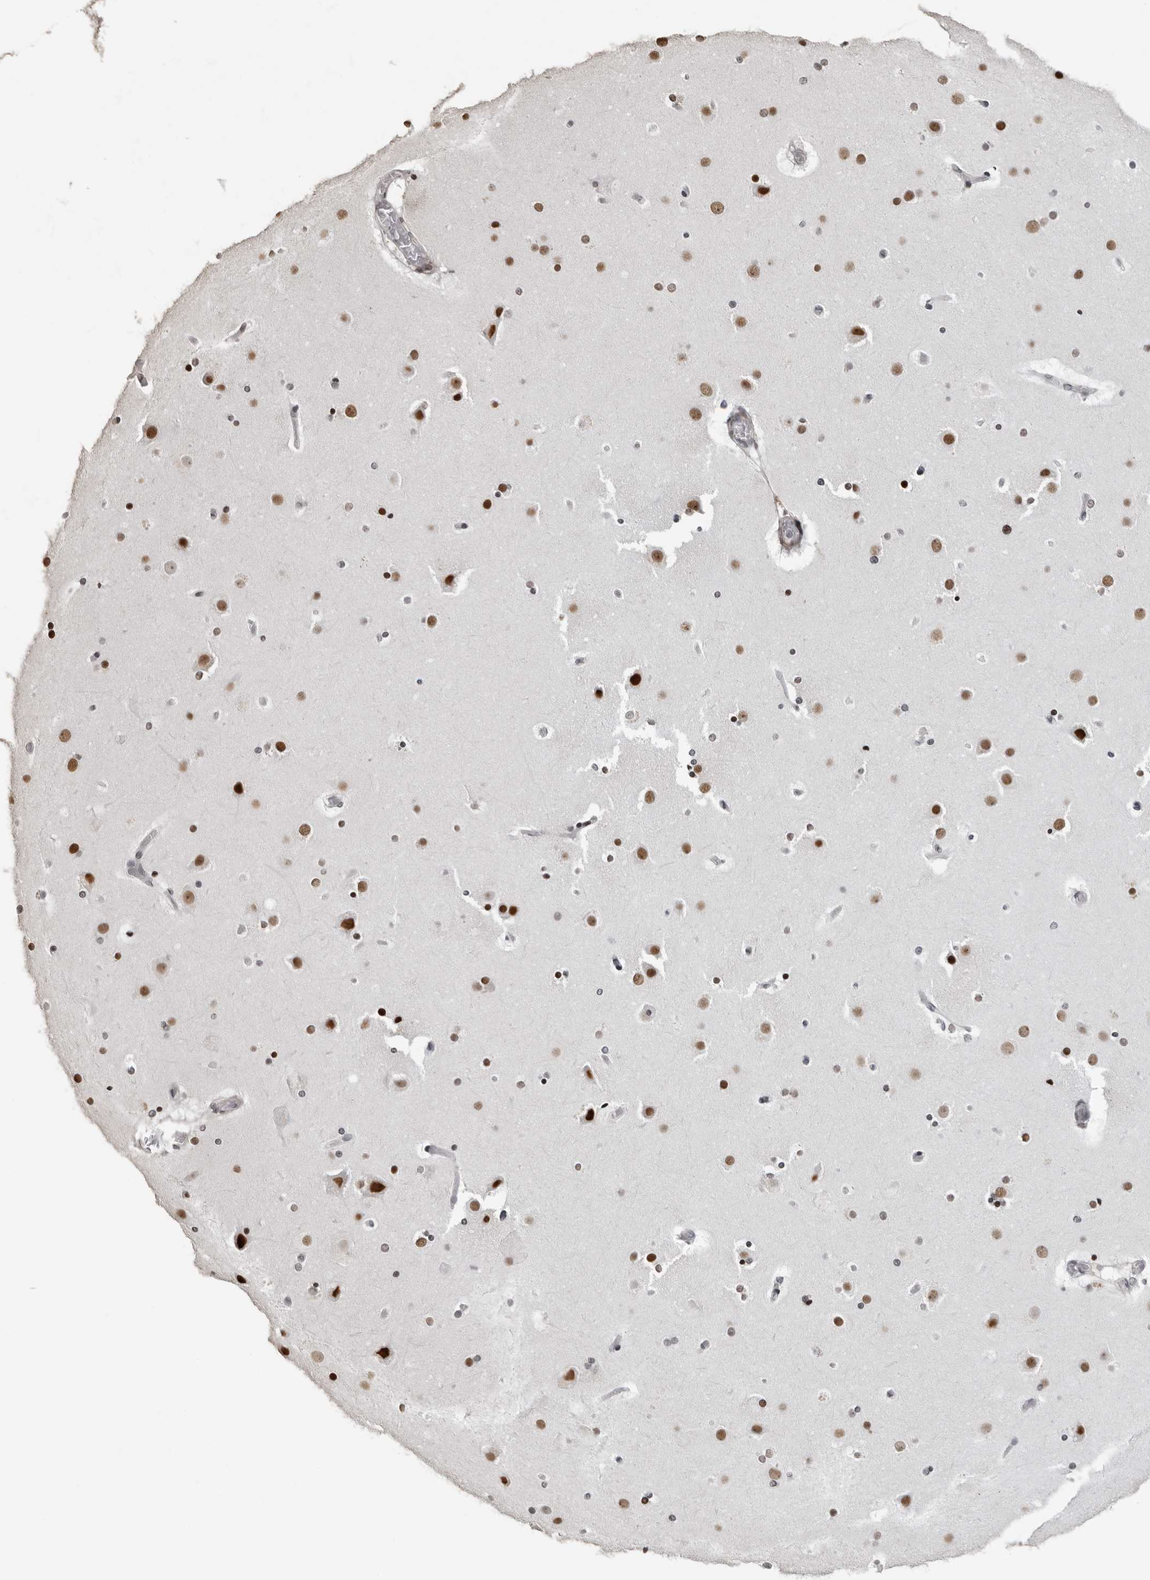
{"staining": {"intensity": "weak", "quantity": "25%-75%", "location": "nuclear"}, "tissue": "cerebral cortex", "cell_type": "Endothelial cells", "image_type": "normal", "snomed": [{"axis": "morphology", "description": "Normal tissue, NOS"}, {"axis": "topography", "description": "Cerebral cortex"}], "caption": "Protein expression by IHC shows weak nuclear positivity in approximately 25%-75% of endothelial cells in normal cerebral cortex. The staining was performed using DAB, with brown indicating positive protein expression. Nuclei are stained blue with hematoxylin.", "gene": "ORC1", "patient": {"sex": "male", "age": 57}}